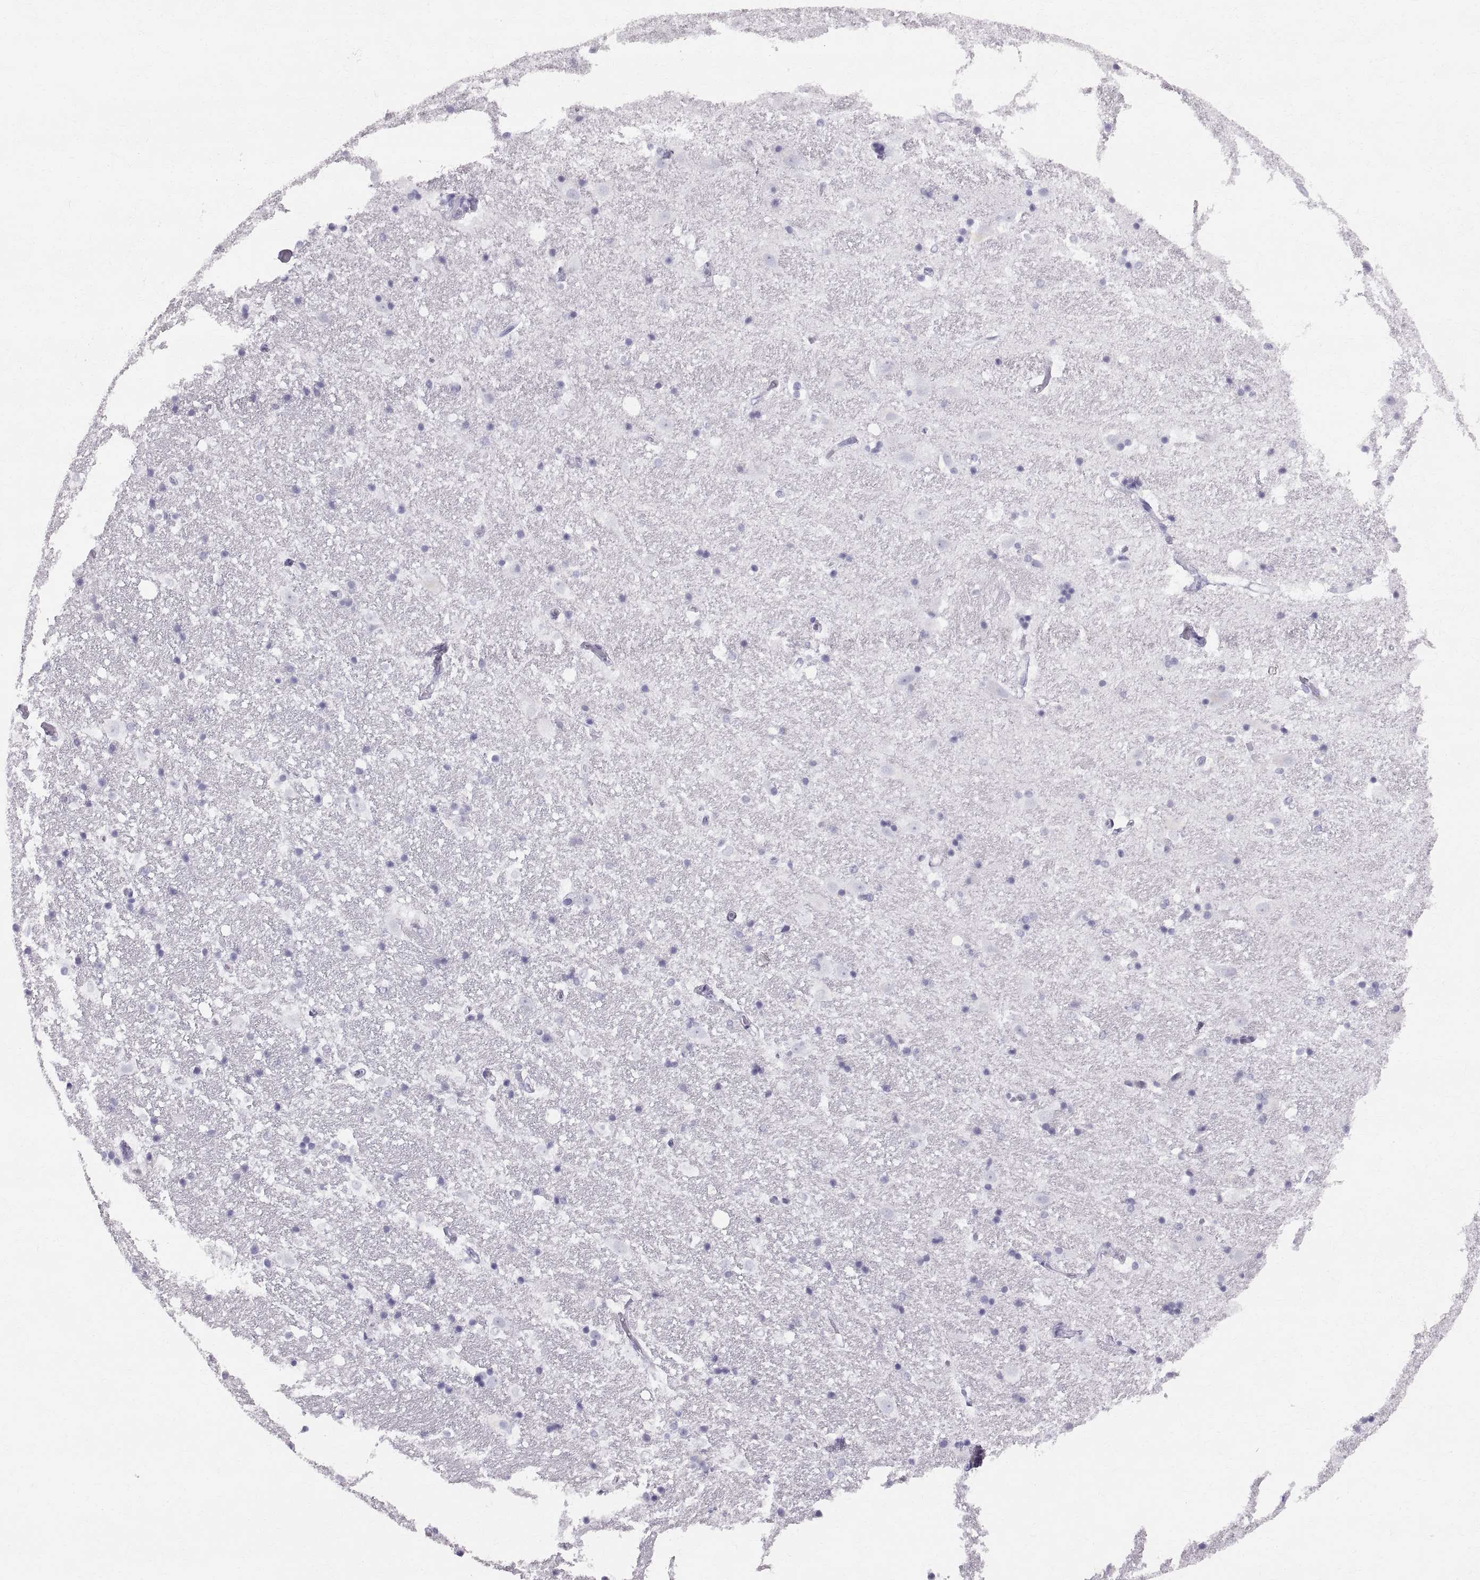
{"staining": {"intensity": "negative", "quantity": "none", "location": "none"}, "tissue": "hippocampus", "cell_type": "Glial cells", "image_type": "normal", "snomed": [{"axis": "morphology", "description": "Normal tissue, NOS"}, {"axis": "topography", "description": "Hippocampus"}], "caption": "Immunohistochemistry (IHC) histopathology image of normal hippocampus stained for a protein (brown), which displays no expression in glial cells.", "gene": "SLC22A6", "patient": {"sex": "male", "age": 49}}